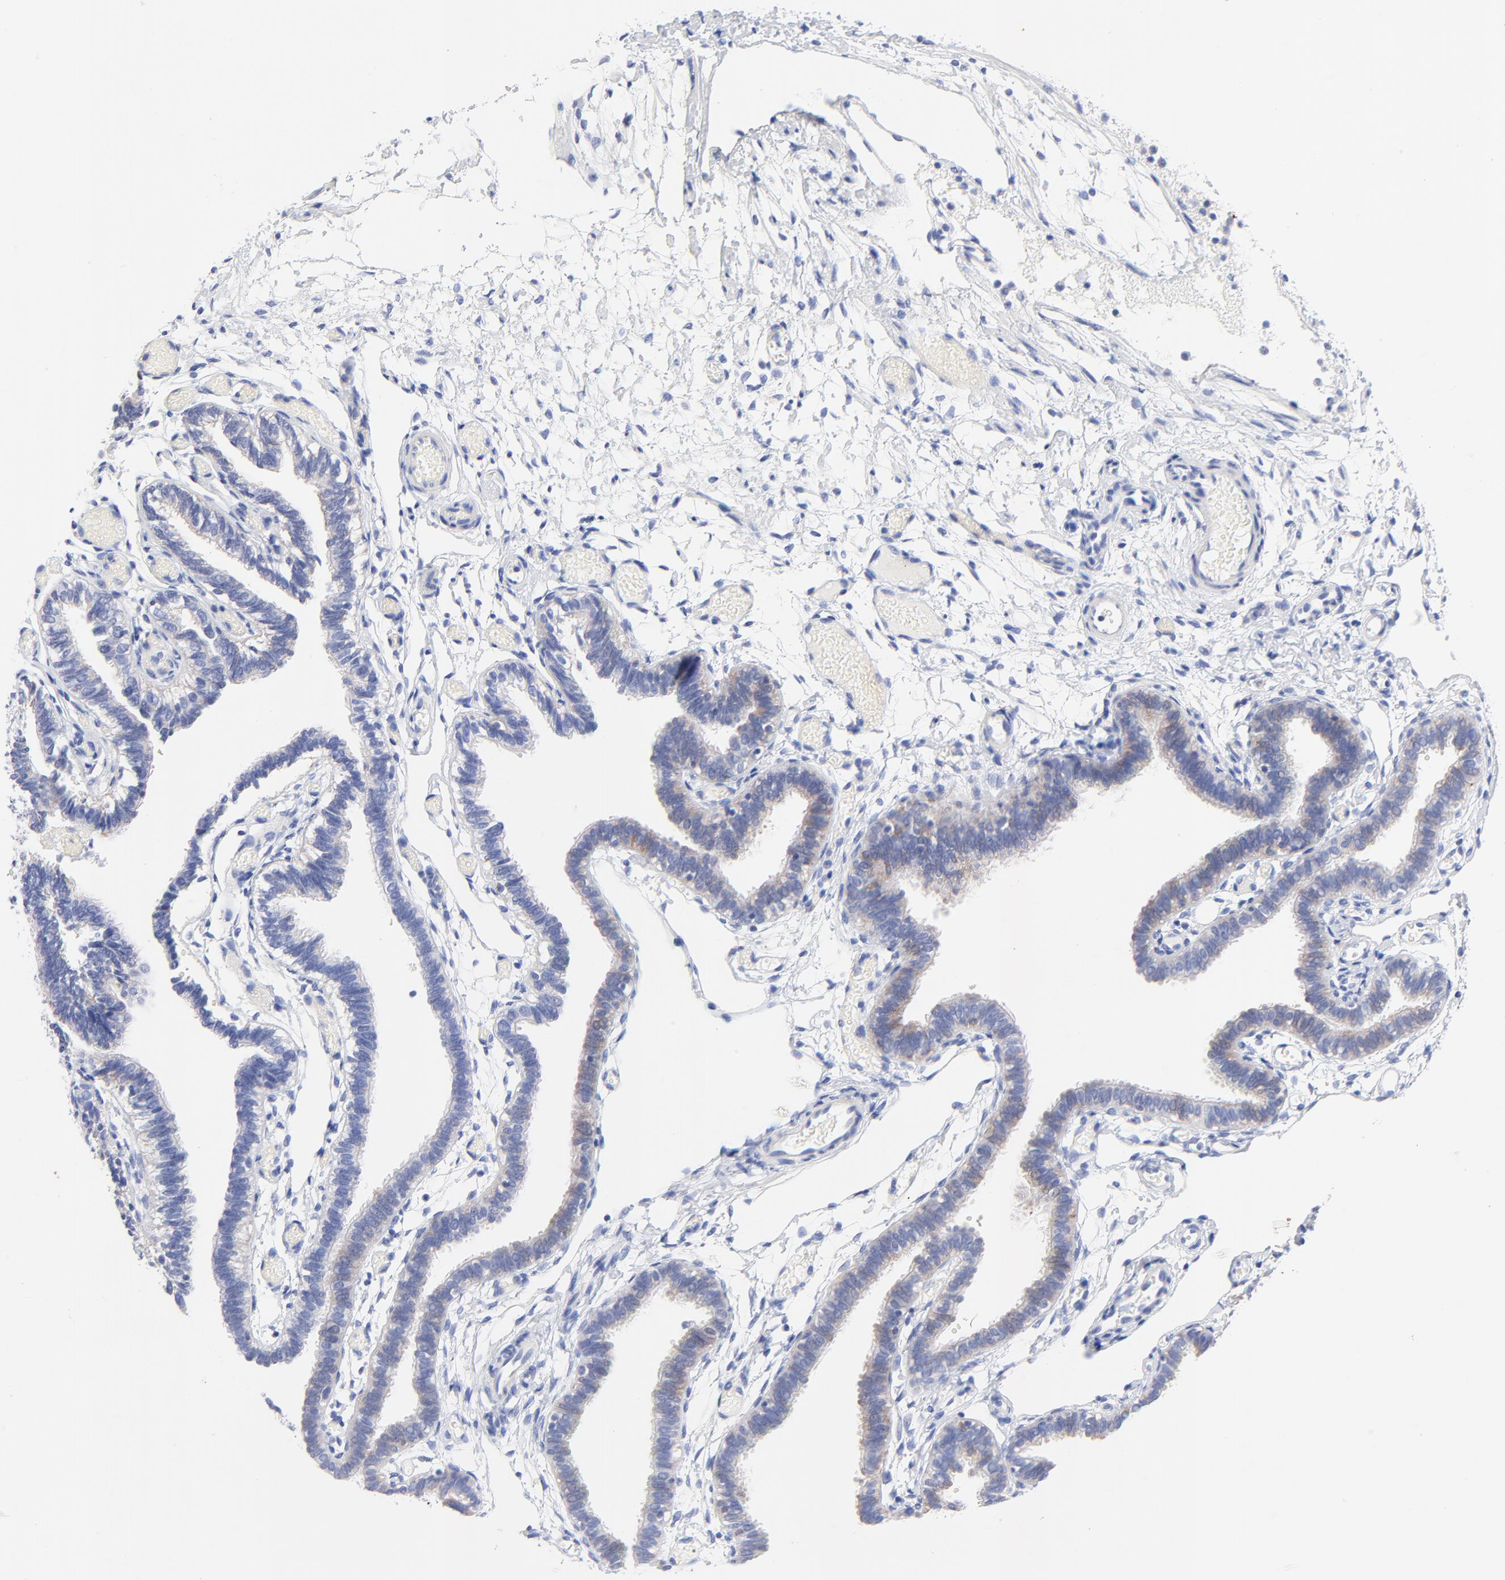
{"staining": {"intensity": "moderate", "quantity": "<25%", "location": "cytoplasmic/membranous"}, "tissue": "fallopian tube", "cell_type": "Glandular cells", "image_type": "normal", "snomed": [{"axis": "morphology", "description": "Normal tissue, NOS"}, {"axis": "topography", "description": "Fallopian tube"}], "caption": "Immunohistochemistry micrograph of normal fallopian tube: human fallopian tube stained using immunohistochemistry (IHC) demonstrates low levels of moderate protein expression localized specifically in the cytoplasmic/membranous of glandular cells, appearing as a cytoplasmic/membranous brown color.", "gene": "FBXO10", "patient": {"sex": "female", "age": 29}}